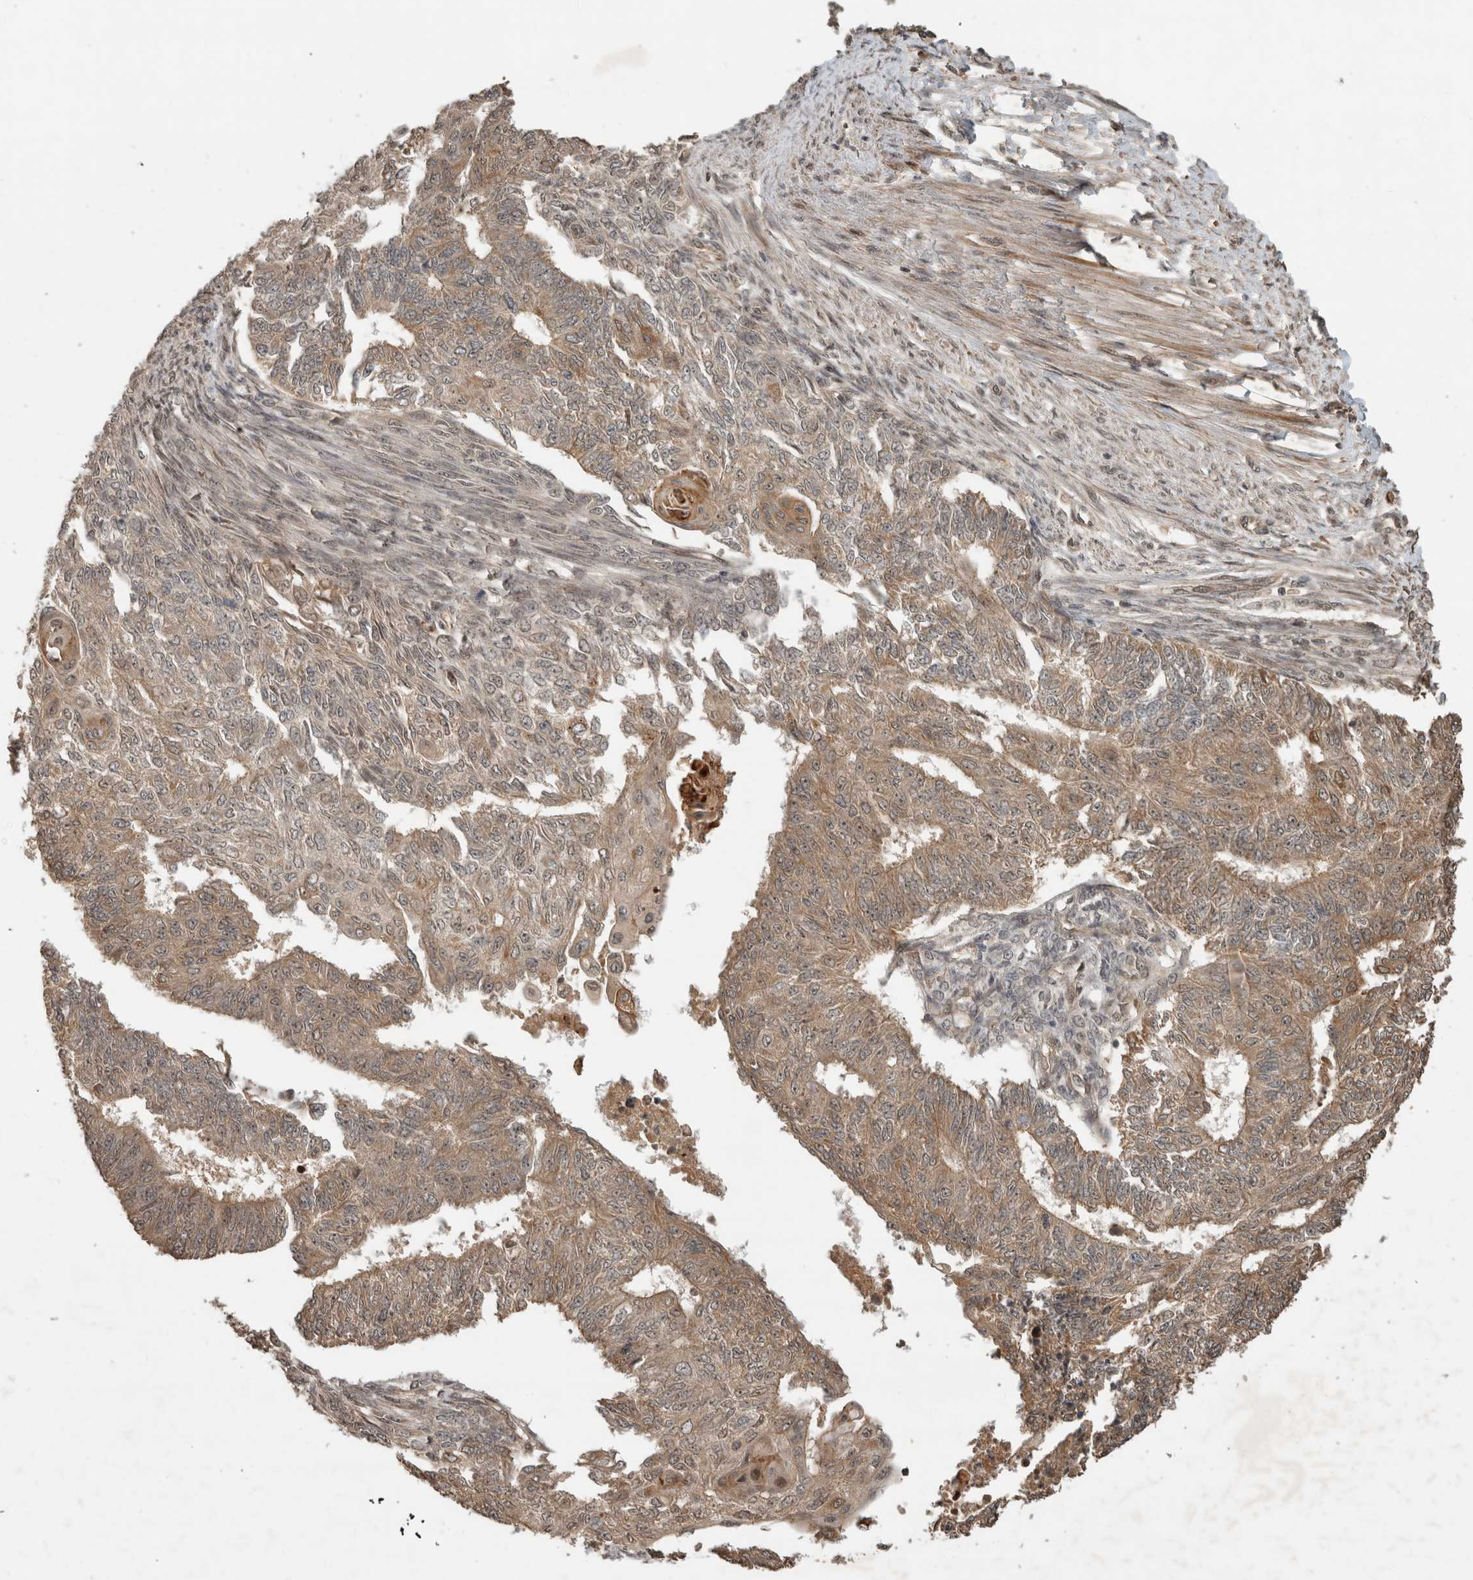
{"staining": {"intensity": "weak", "quantity": ">75%", "location": "cytoplasmic/membranous"}, "tissue": "endometrial cancer", "cell_type": "Tumor cells", "image_type": "cancer", "snomed": [{"axis": "morphology", "description": "Adenocarcinoma, NOS"}, {"axis": "topography", "description": "Endometrium"}], "caption": "Immunohistochemical staining of human adenocarcinoma (endometrial) shows low levels of weak cytoplasmic/membranous positivity in about >75% of tumor cells. Immunohistochemistry stains the protein of interest in brown and the nuclei are stained blue.", "gene": "PITPNC1", "patient": {"sex": "female", "age": 32}}